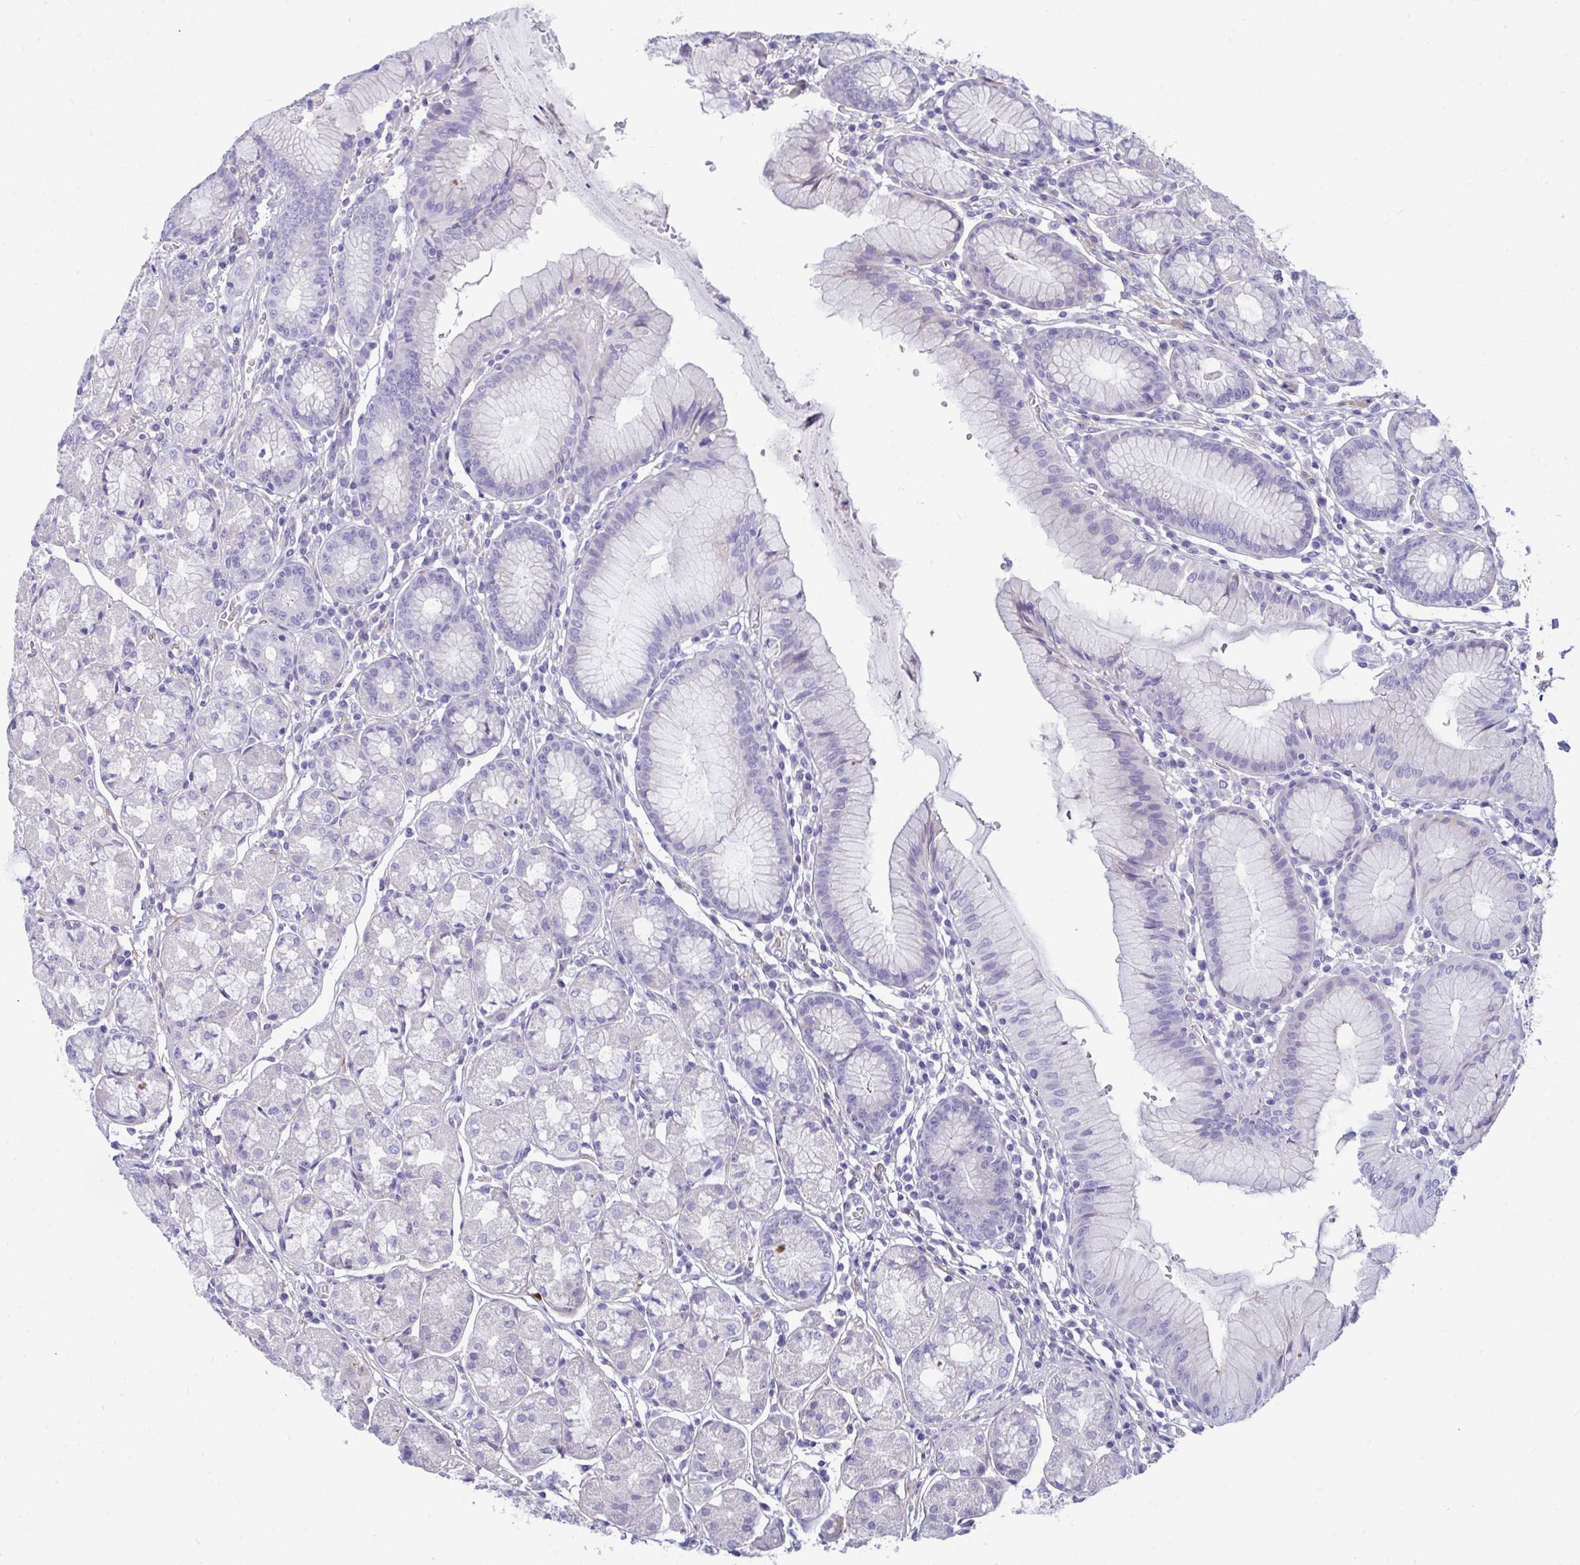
{"staining": {"intensity": "moderate", "quantity": "<25%", "location": "cytoplasmic/membranous"}, "tissue": "stomach", "cell_type": "Glandular cells", "image_type": "normal", "snomed": [{"axis": "morphology", "description": "Normal tissue, NOS"}, {"axis": "topography", "description": "Stomach"}], "caption": "Immunohistochemistry (IHC) (DAB (3,3'-diaminobenzidine)) staining of benign human stomach displays moderate cytoplasmic/membranous protein expression in about <25% of glandular cells.", "gene": "PIGZ", "patient": {"sex": "male", "age": 55}}